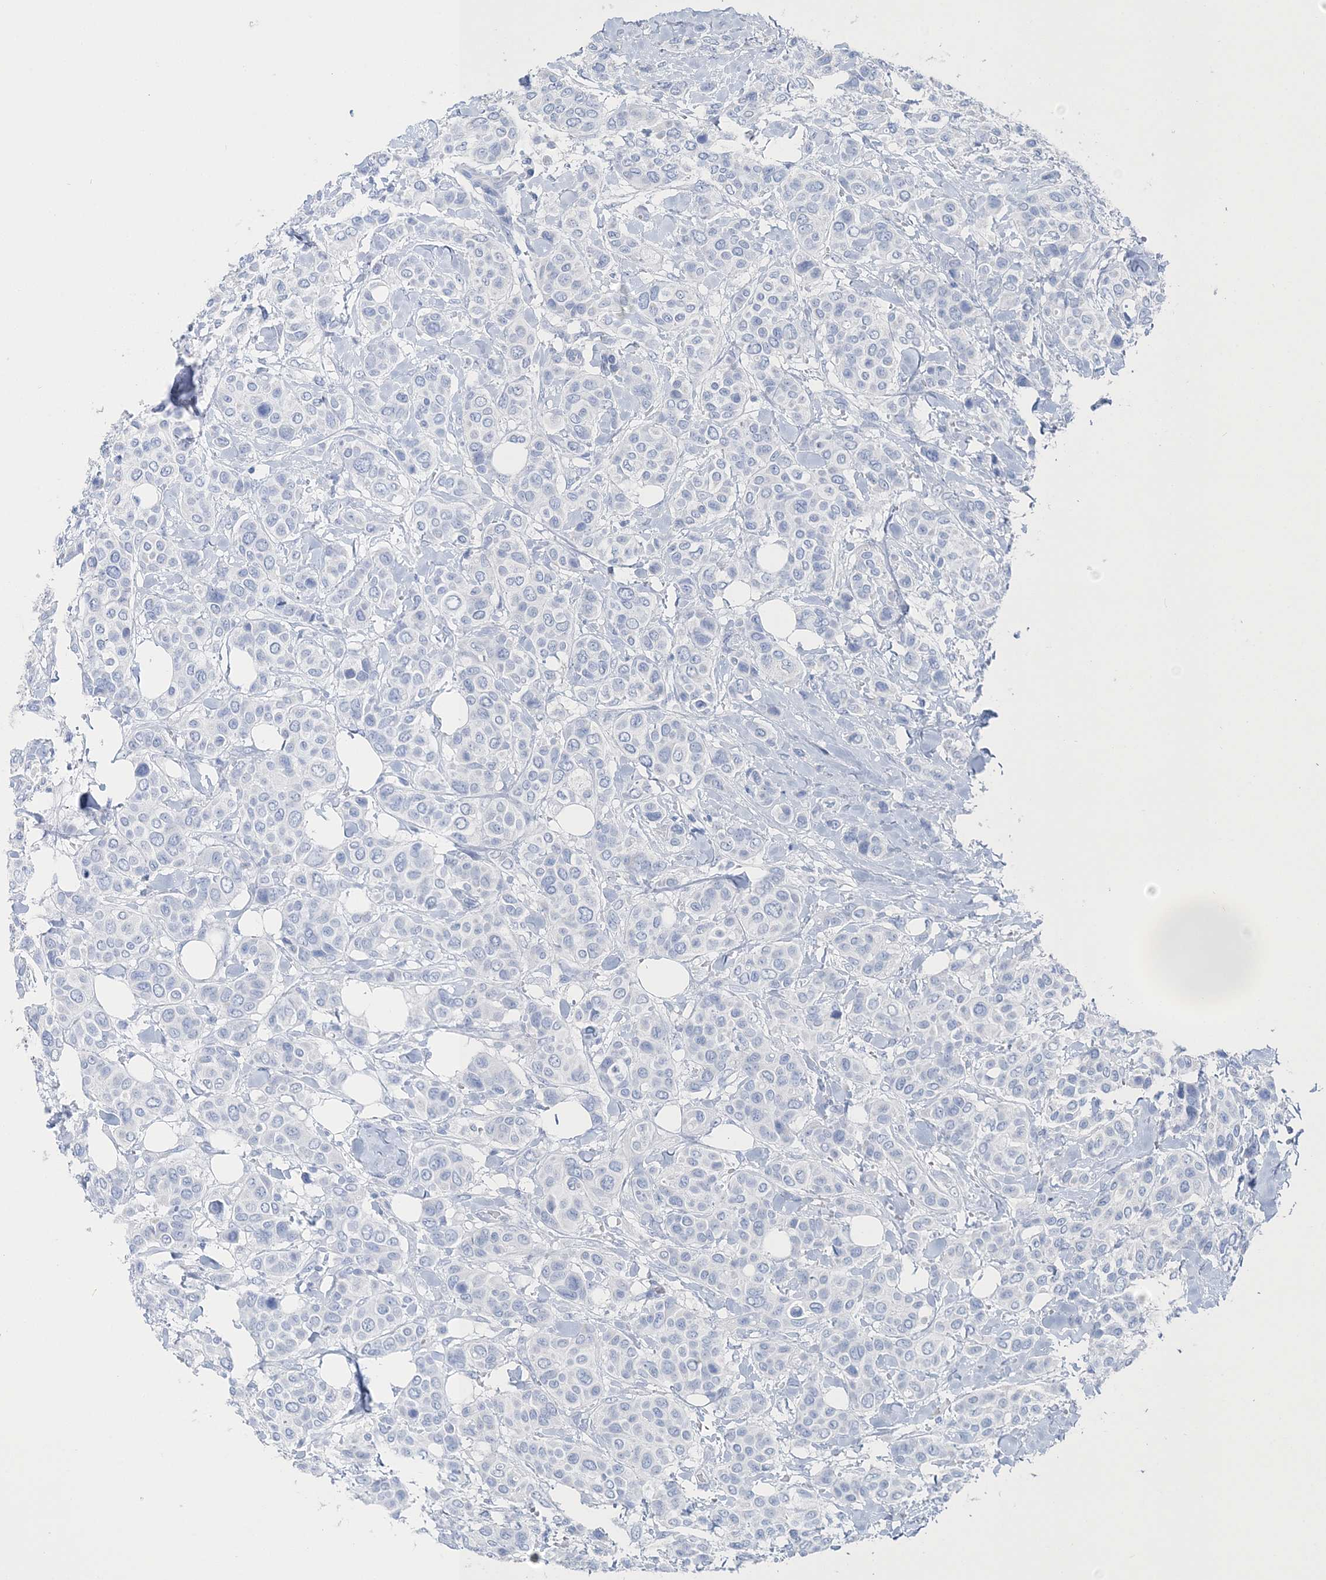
{"staining": {"intensity": "negative", "quantity": "none", "location": "none"}, "tissue": "breast cancer", "cell_type": "Tumor cells", "image_type": "cancer", "snomed": [{"axis": "morphology", "description": "Lobular carcinoma"}, {"axis": "topography", "description": "Breast"}], "caption": "High power microscopy image of an immunohistochemistry (IHC) histopathology image of breast cancer (lobular carcinoma), revealing no significant positivity in tumor cells. (DAB (3,3'-diaminobenzidine) immunohistochemistry, high magnification).", "gene": "TSPYL6", "patient": {"sex": "female", "age": 51}}